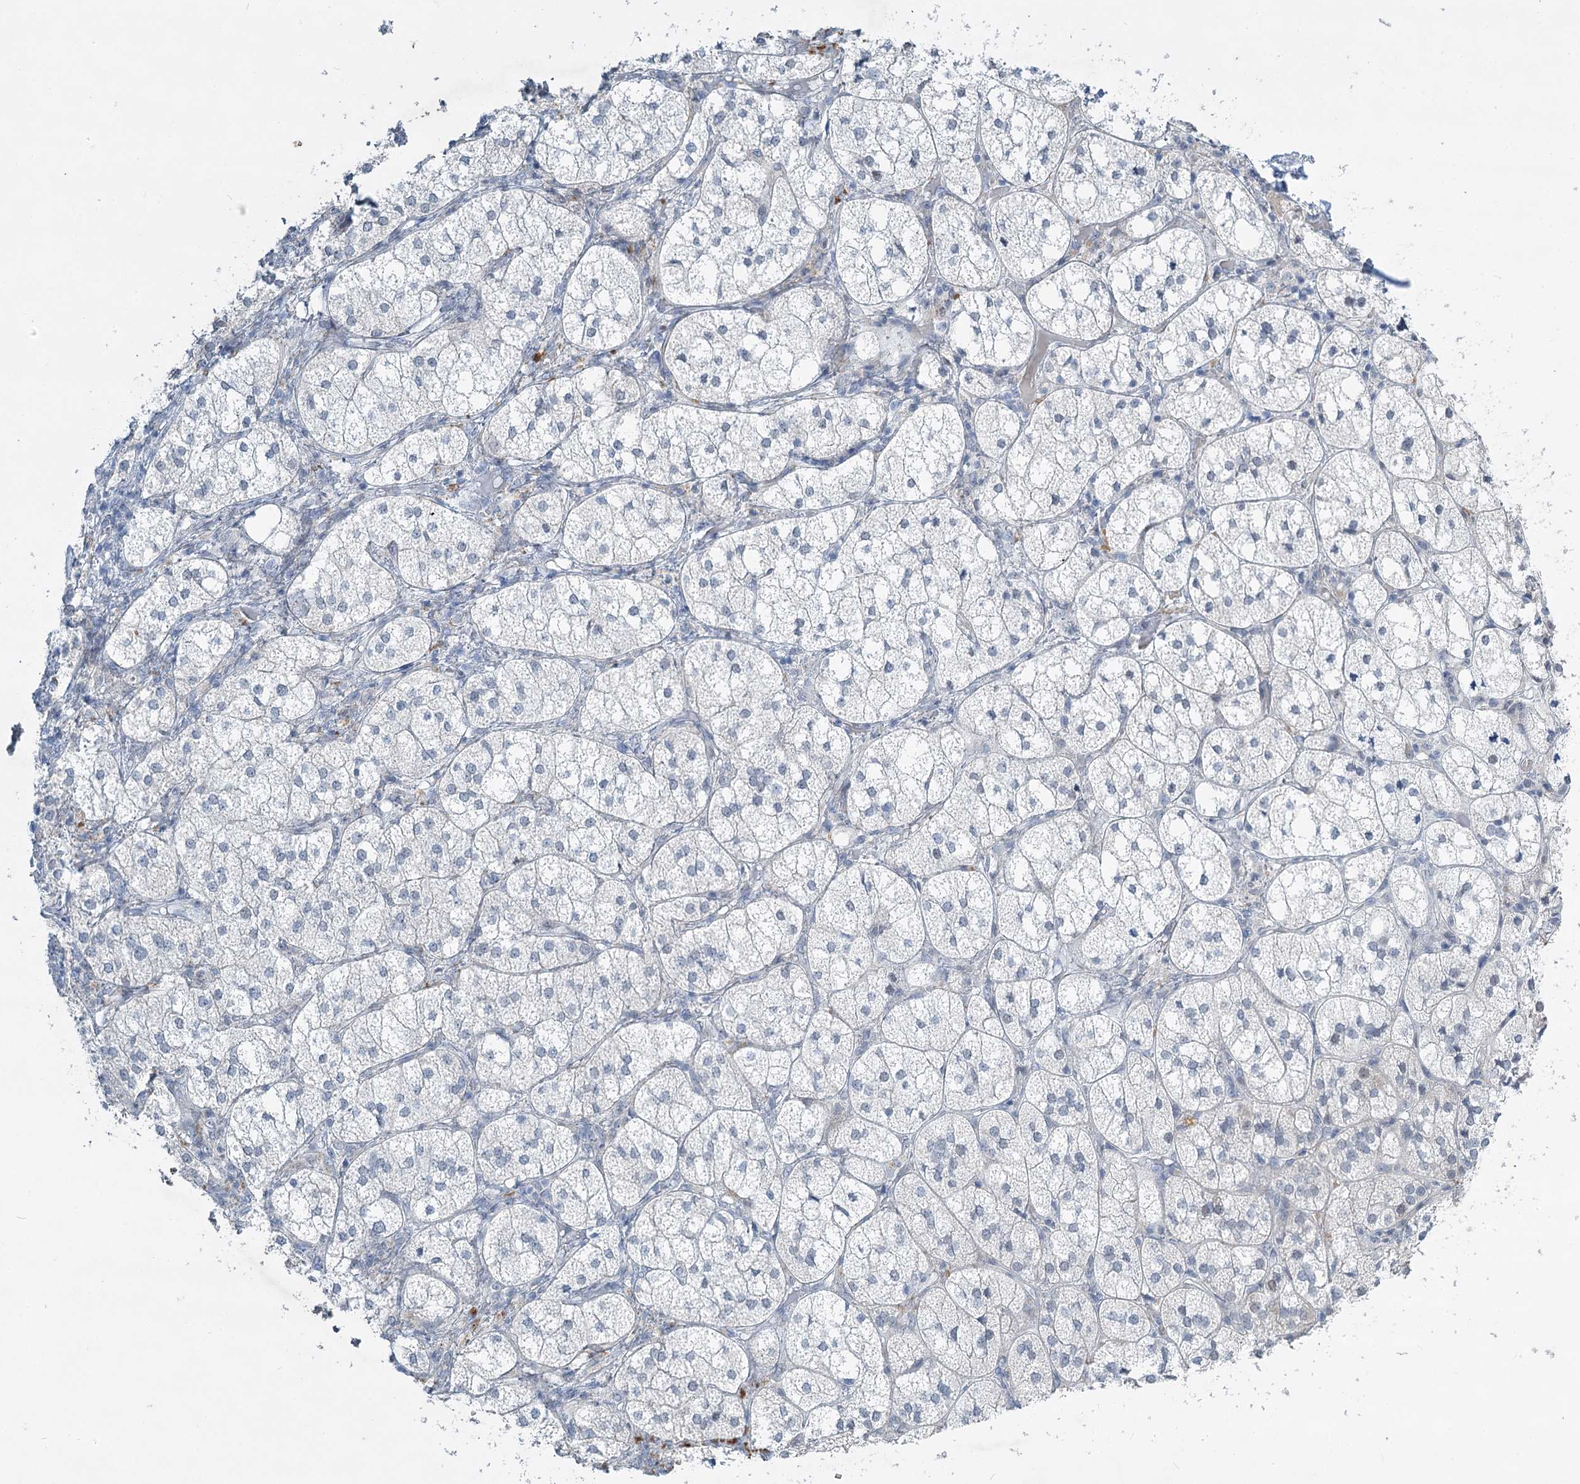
{"staining": {"intensity": "negative", "quantity": "none", "location": "none"}, "tissue": "adrenal gland", "cell_type": "Glandular cells", "image_type": "normal", "snomed": [{"axis": "morphology", "description": "Normal tissue, NOS"}, {"axis": "topography", "description": "Adrenal gland"}], "caption": "Immunohistochemistry (IHC) photomicrograph of benign adrenal gland: human adrenal gland stained with DAB (3,3'-diaminobenzidine) reveals no significant protein expression in glandular cells.", "gene": "ABITRAM", "patient": {"sex": "female", "age": 61}}